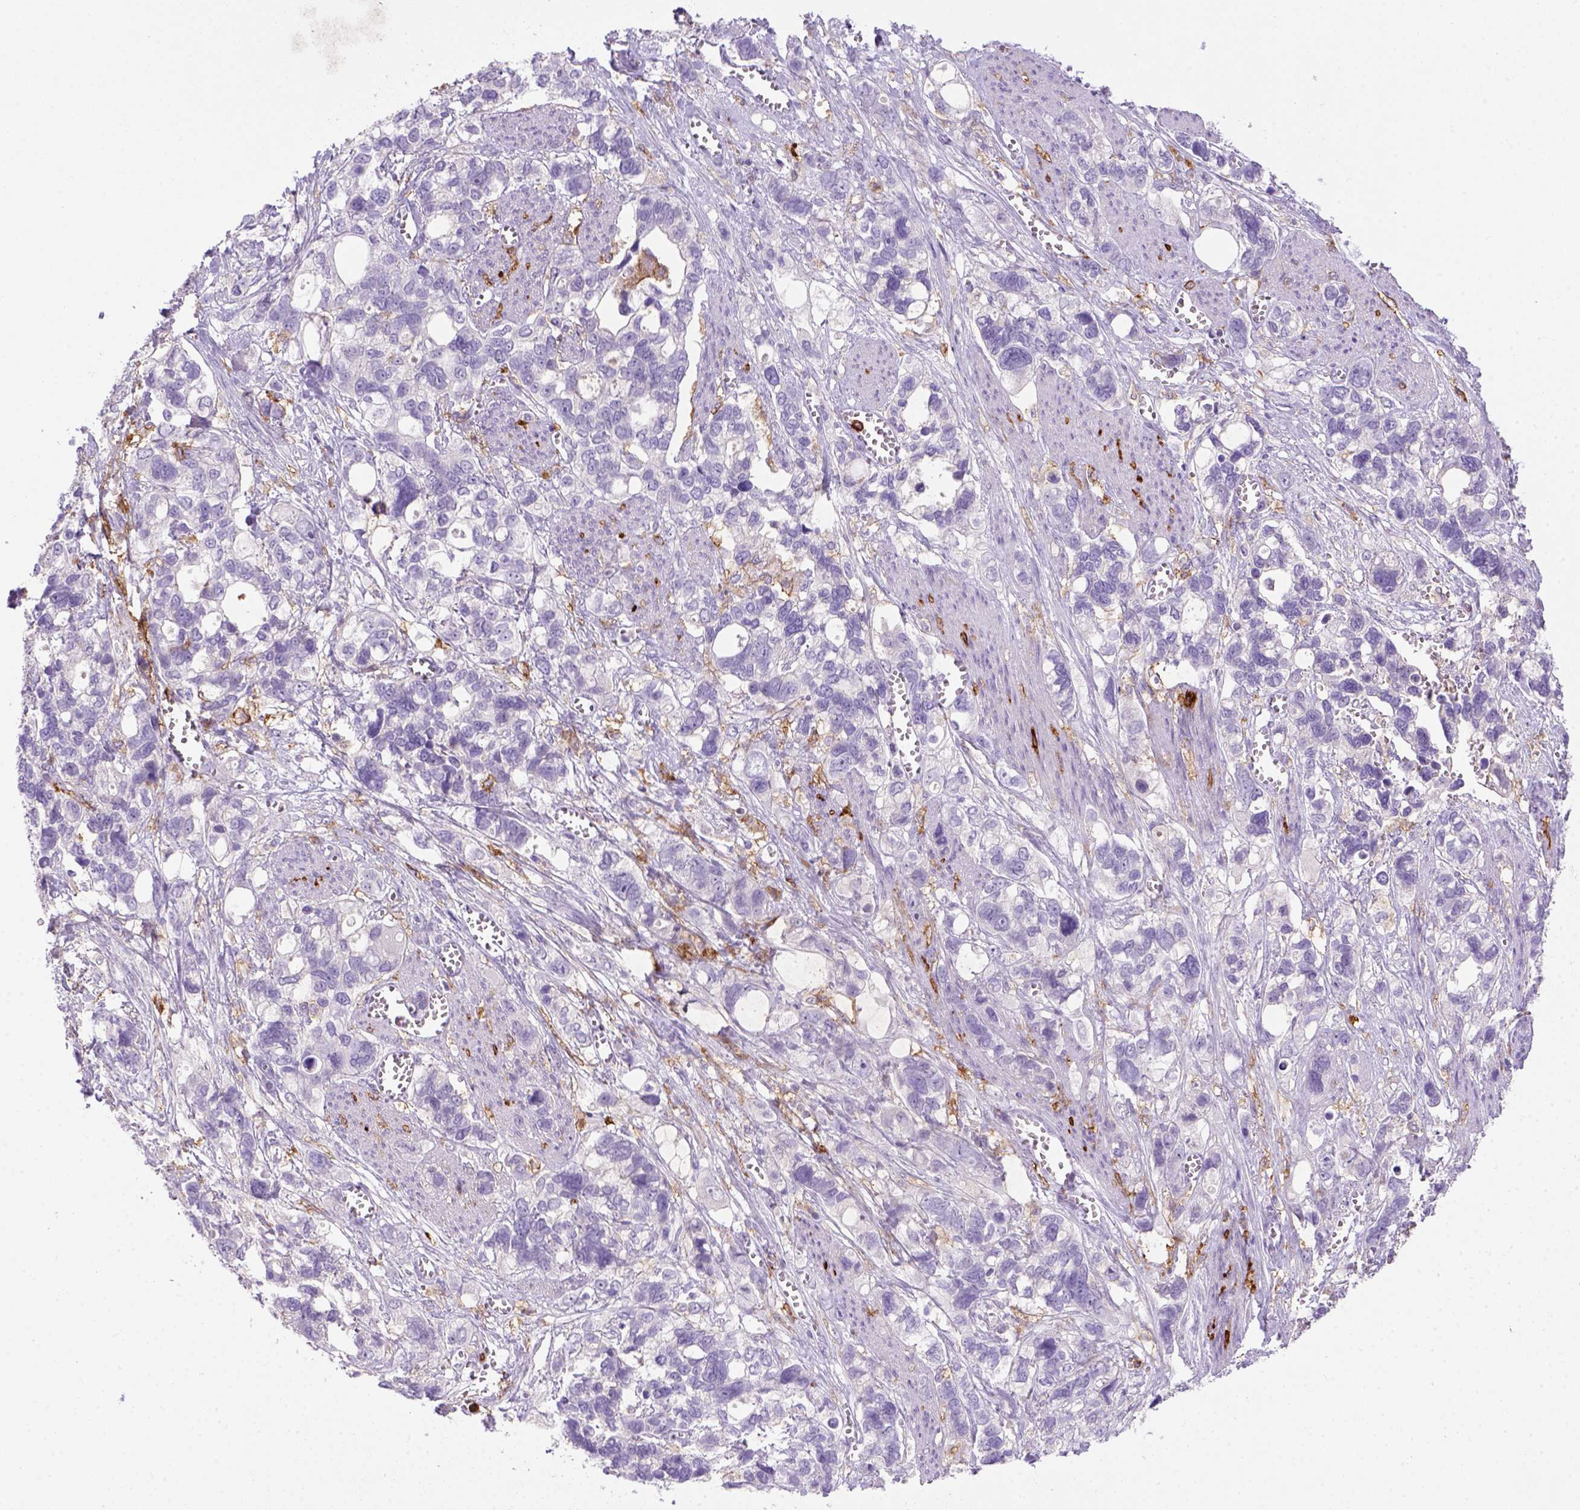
{"staining": {"intensity": "negative", "quantity": "none", "location": "none"}, "tissue": "stomach cancer", "cell_type": "Tumor cells", "image_type": "cancer", "snomed": [{"axis": "morphology", "description": "Adenocarcinoma, NOS"}, {"axis": "topography", "description": "Stomach, upper"}], "caption": "Stomach cancer stained for a protein using IHC demonstrates no staining tumor cells.", "gene": "CD14", "patient": {"sex": "female", "age": 81}}